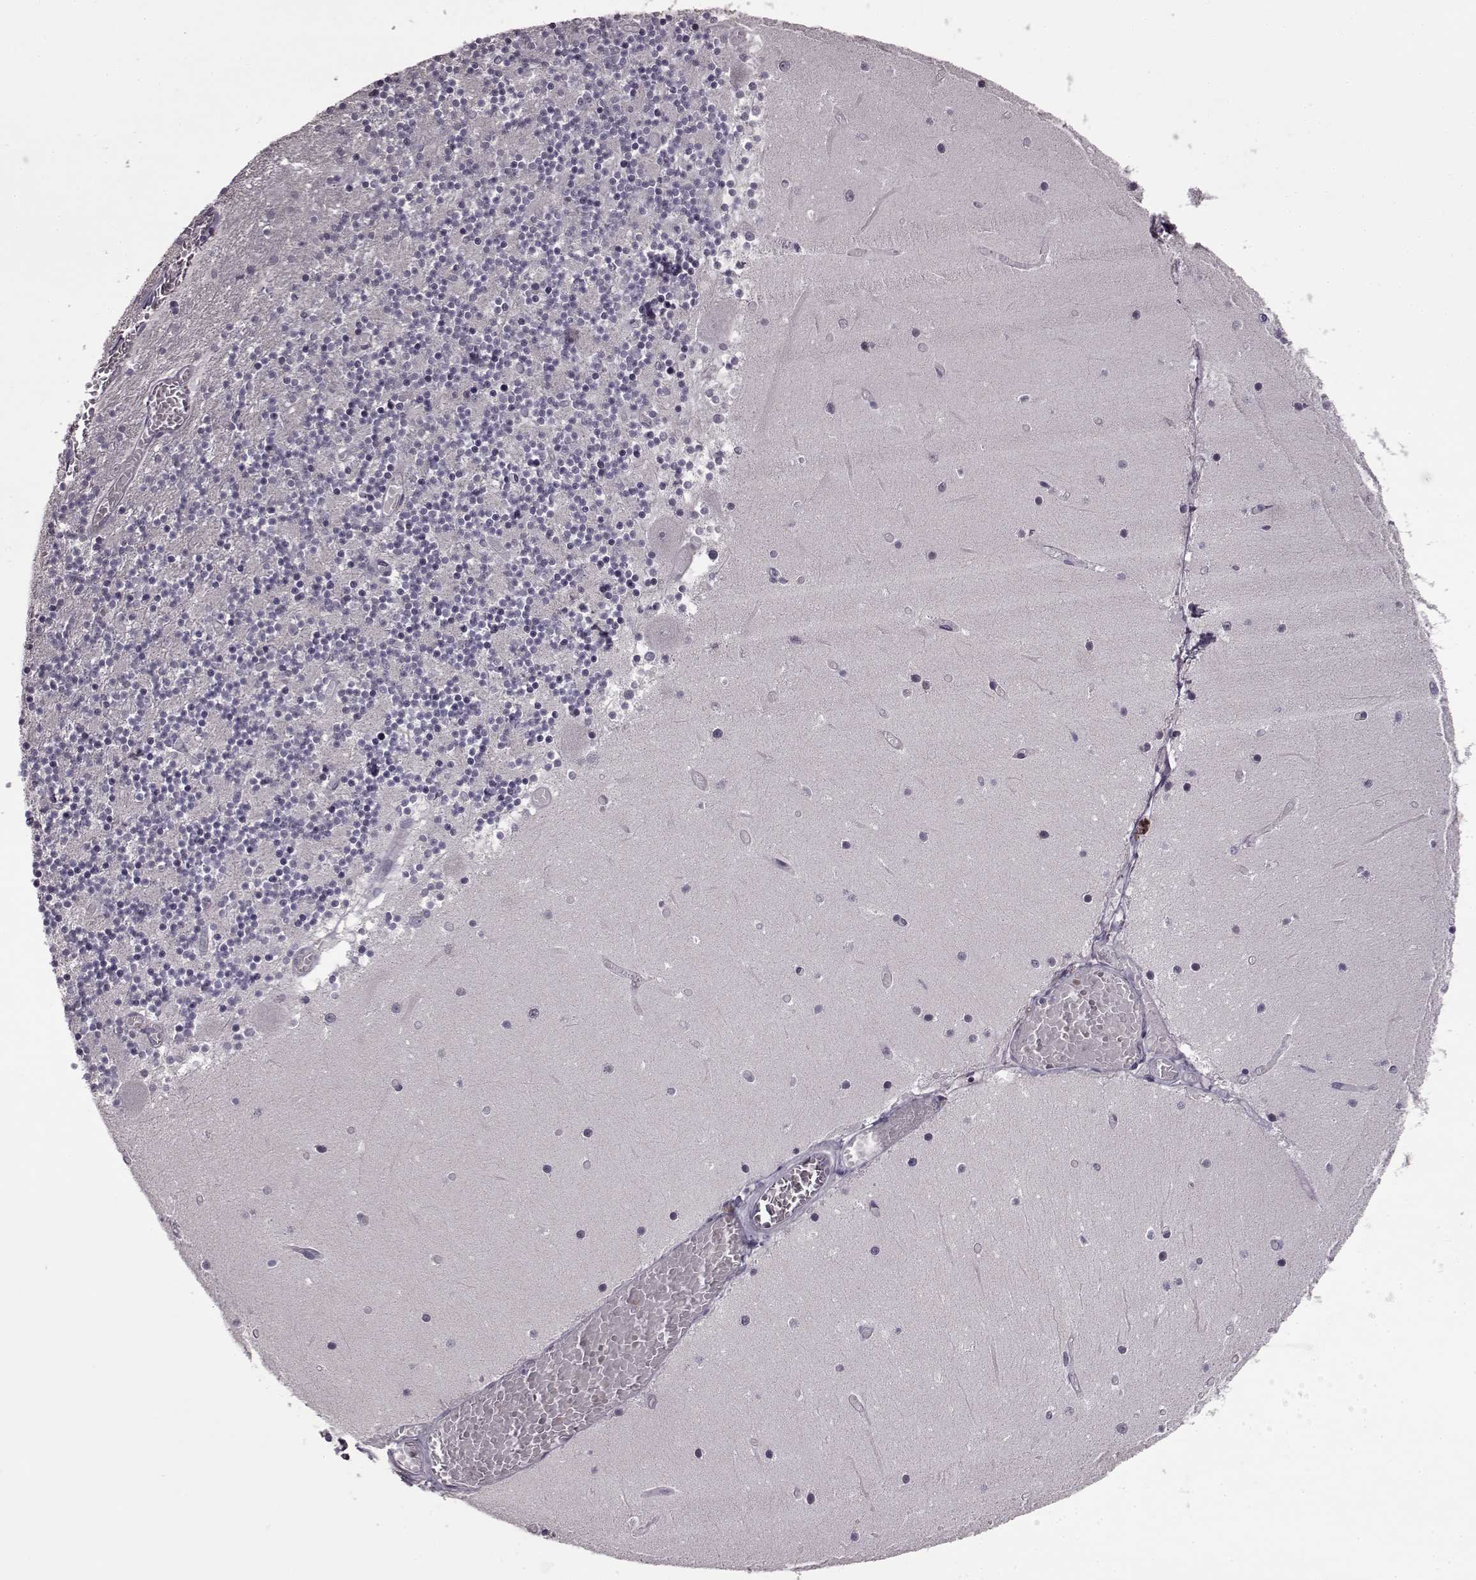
{"staining": {"intensity": "negative", "quantity": "none", "location": "none"}, "tissue": "cerebellum", "cell_type": "Cells in granular layer", "image_type": "normal", "snomed": [{"axis": "morphology", "description": "Normal tissue, NOS"}, {"axis": "topography", "description": "Cerebellum"}], "caption": "High power microscopy image of an immunohistochemistry micrograph of normal cerebellum, revealing no significant expression in cells in granular layer.", "gene": "LHB", "patient": {"sex": "female", "age": 28}}